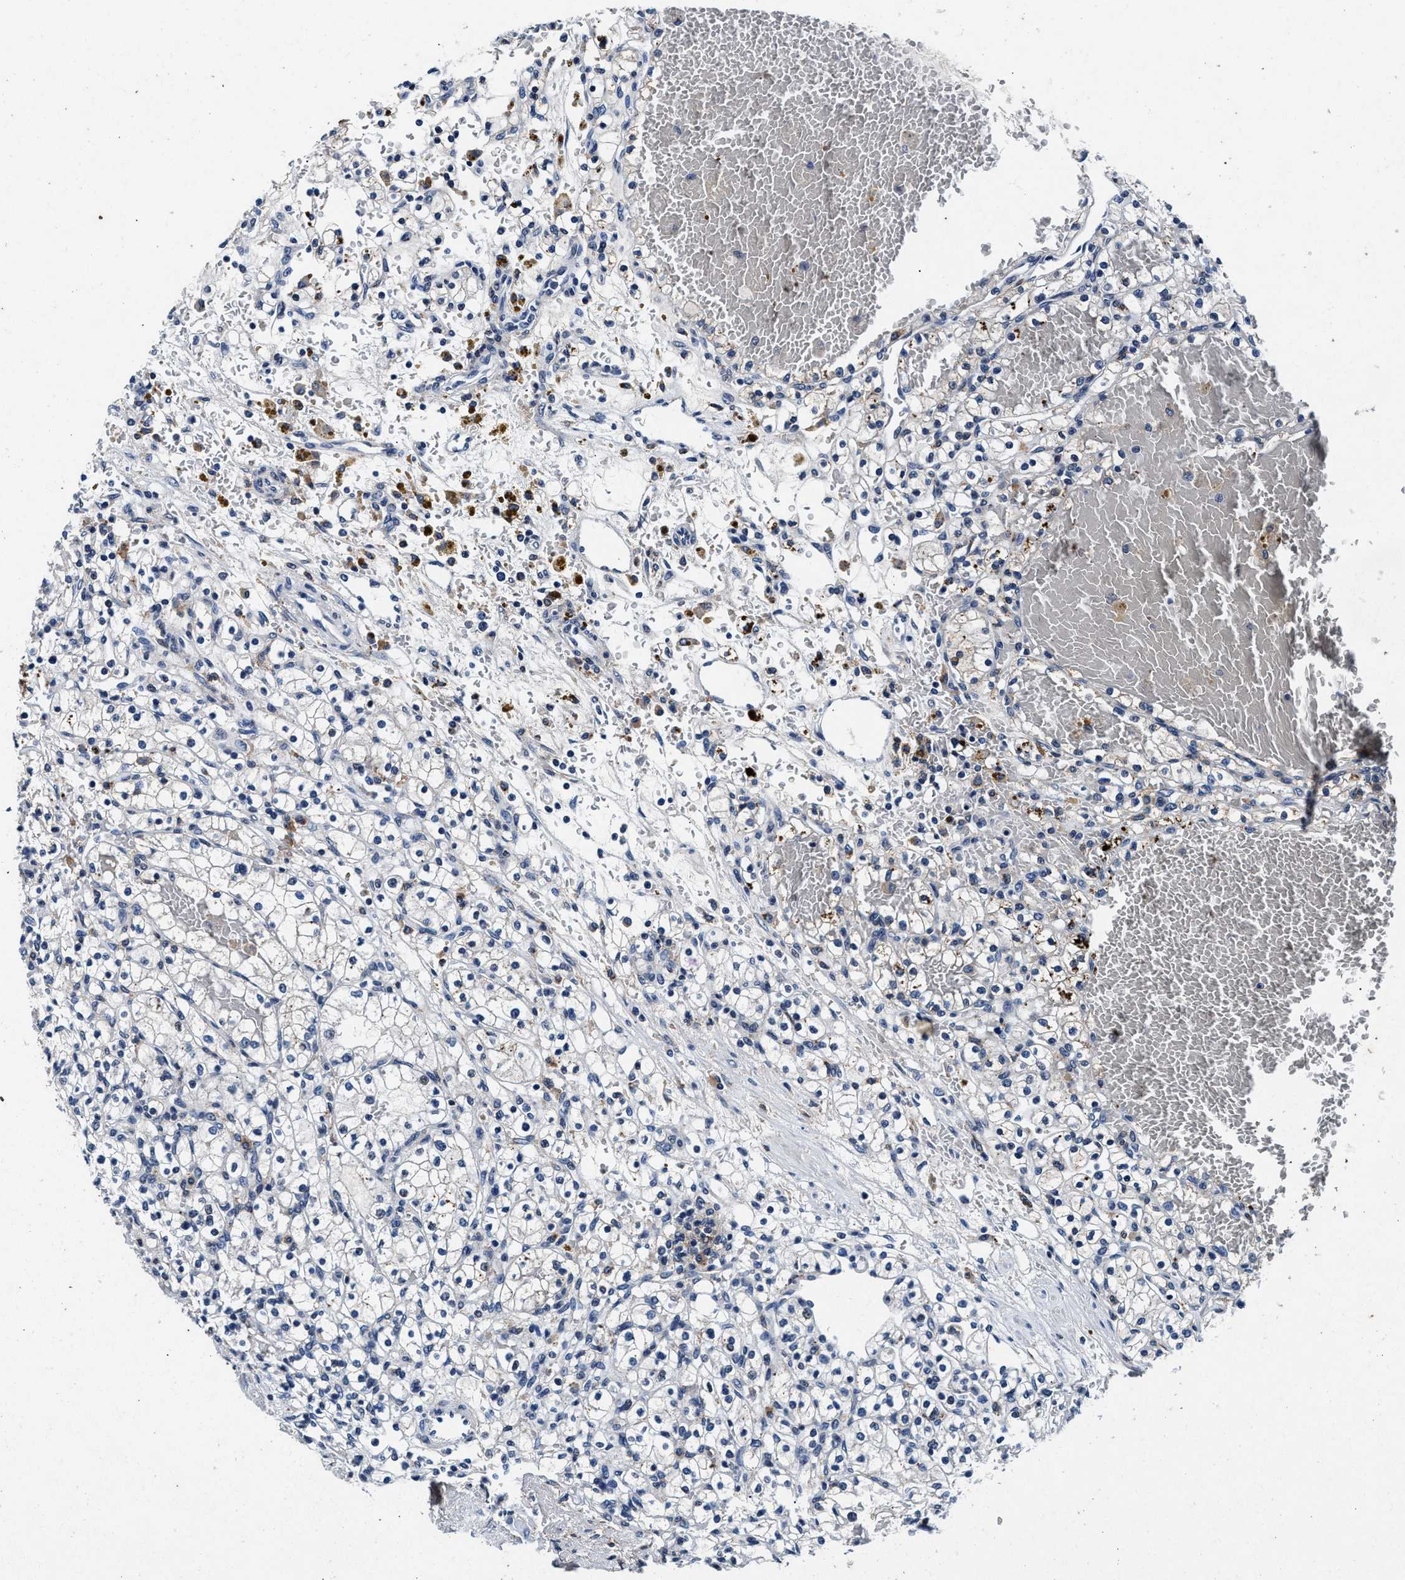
{"staining": {"intensity": "negative", "quantity": "none", "location": "none"}, "tissue": "renal cancer", "cell_type": "Tumor cells", "image_type": "cancer", "snomed": [{"axis": "morphology", "description": "Normal tissue, NOS"}, {"axis": "morphology", "description": "Adenocarcinoma, NOS"}, {"axis": "topography", "description": "Kidney"}], "caption": "The histopathology image shows no significant expression in tumor cells of renal adenocarcinoma. (Stains: DAB (3,3'-diaminobenzidine) immunohistochemistry with hematoxylin counter stain, Microscopy: brightfield microscopy at high magnification).", "gene": "SLC8A1", "patient": {"sex": "female", "age": 55}}